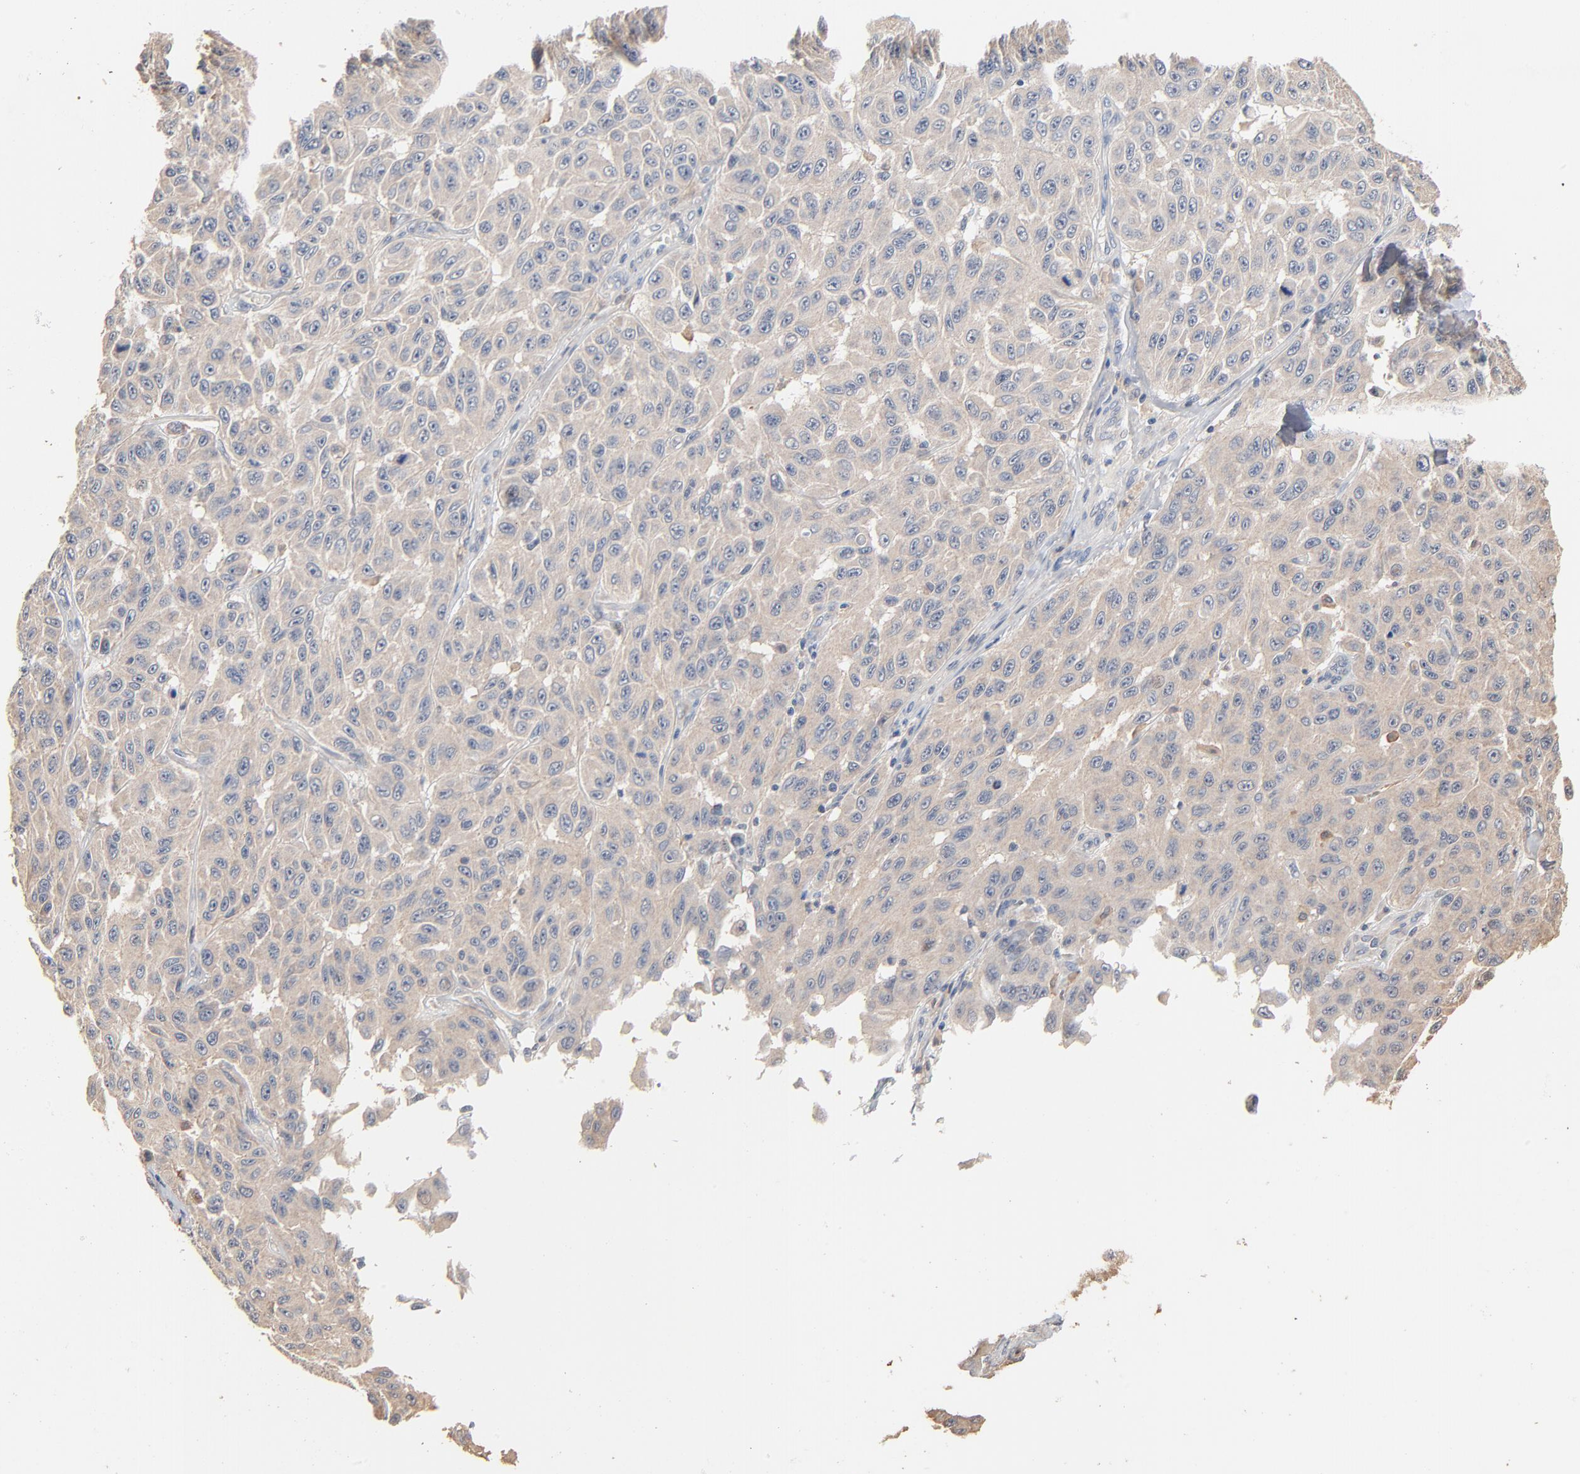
{"staining": {"intensity": "weak", "quantity": ">75%", "location": "cytoplasmic/membranous"}, "tissue": "melanoma", "cell_type": "Tumor cells", "image_type": "cancer", "snomed": [{"axis": "morphology", "description": "Malignant melanoma, NOS"}, {"axis": "topography", "description": "Skin"}], "caption": "Protein expression analysis of human malignant melanoma reveals weak cytoplasmic/membranous staining in approximately >75% of tumor cells.", "gene": "ZDHHC8", "patient": {"sex": "male", "age": 30}}